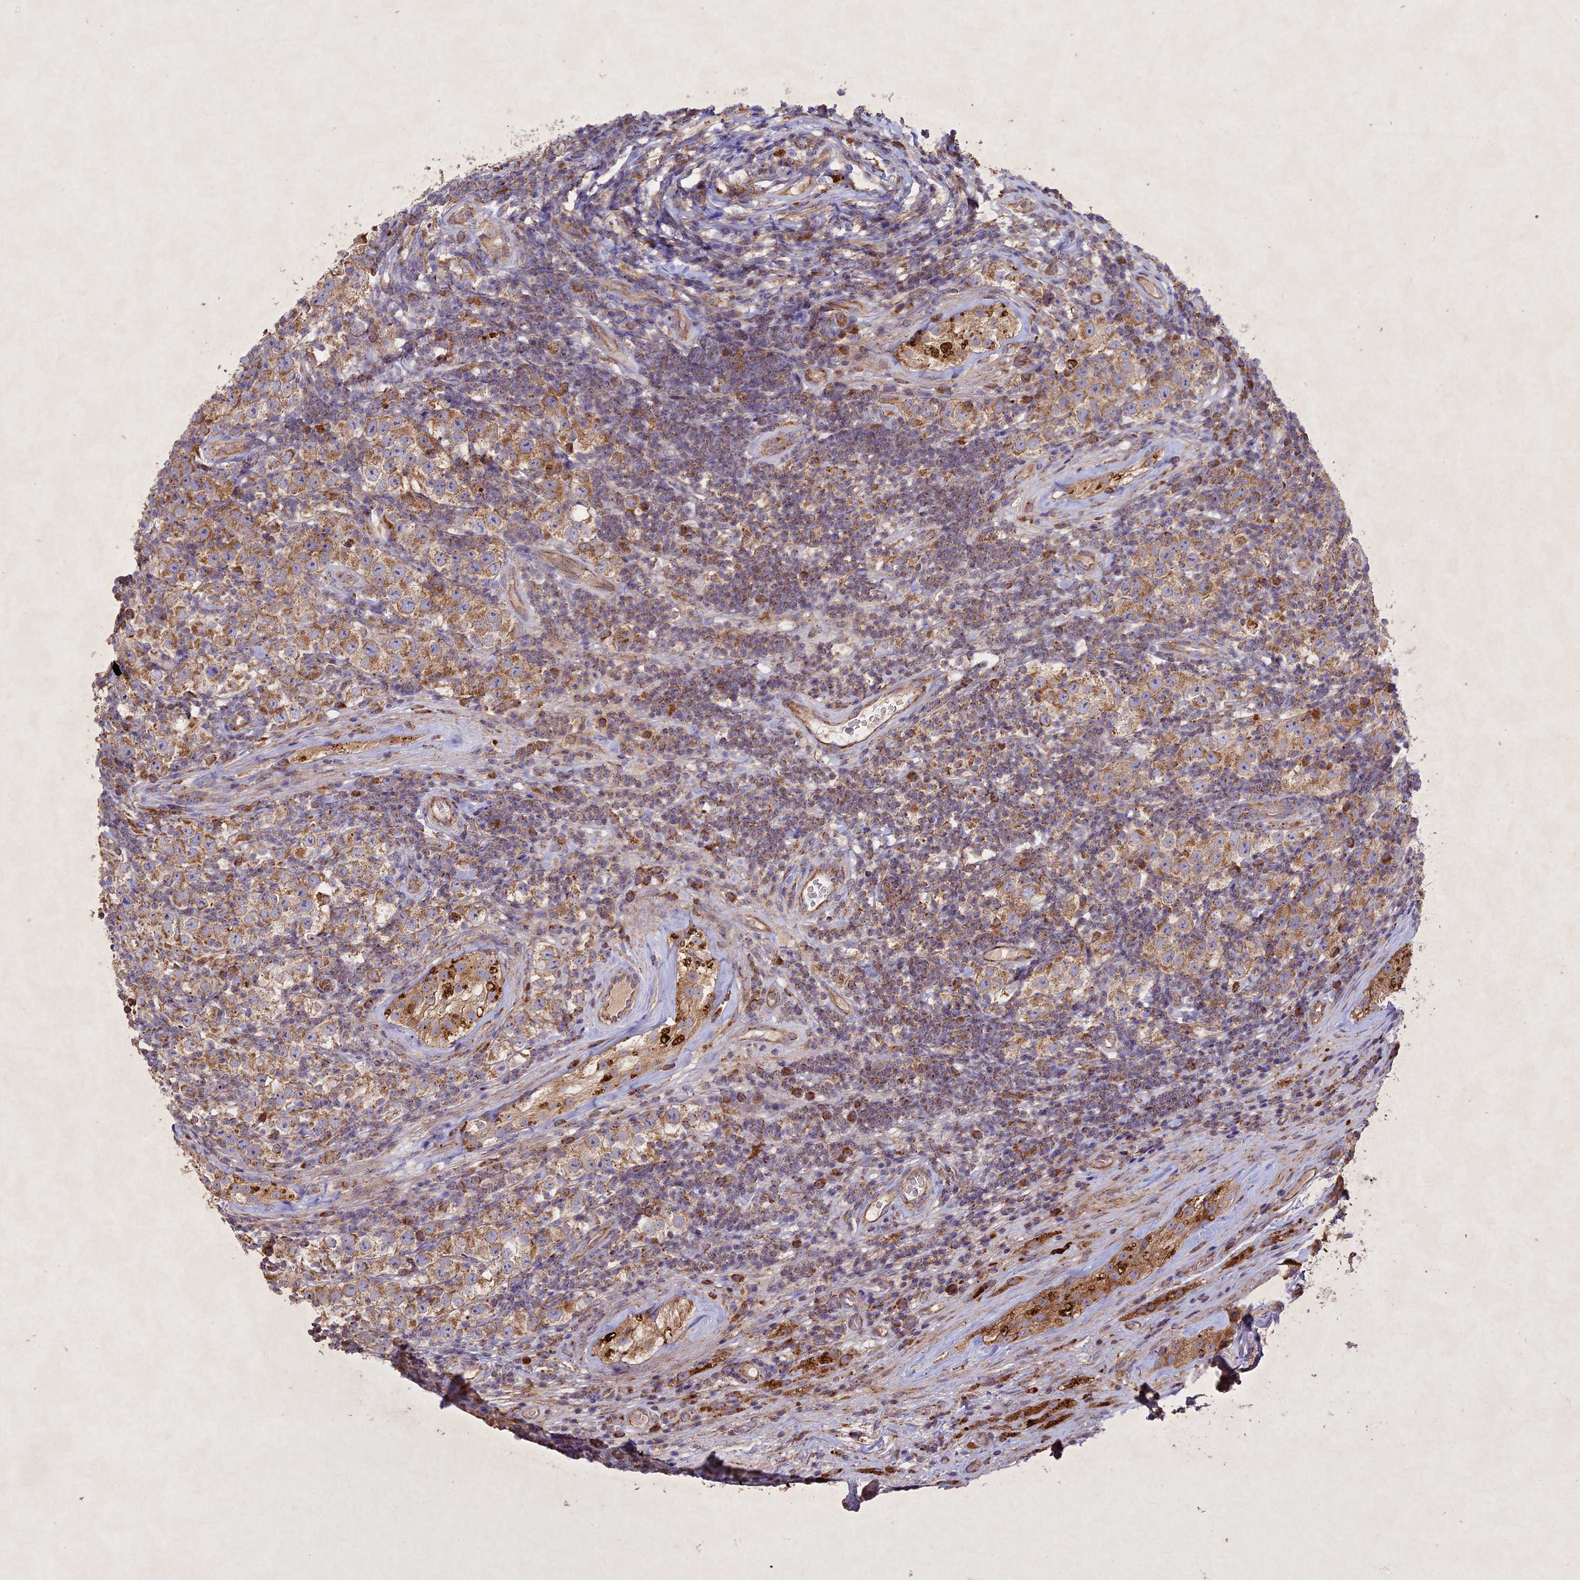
{"staining": {"intensity": "moderate", "quantity": ">75%", "location": "cytoplasmic/membranous"}, "tissue": "testis cancer", "cell_type": "Tumor cells", "image_type": "cancer", "snomed": [{"axis": "morphology", "description": "Normal tissue, NOS"}, {"axis": "morphology", "description": "Urothelial carcinoma, High grade"}, {"axis": "morphology", "description": "Seminoma, NOS"}, {"axis": "morphology", "description": "Carcinoma, Embryonal, NOS"}, {"axis": "topography", "description": "Urinary bladder"}, {"axis": "topography", "description": "Testis"}], "caption": "Immunohistochemistry of testis cancer (high-grade urothelial carcinoma) demonstrates medium levels of moderate cytoplasmic/membranous staining in about >75% of tumor cells.", "gene": "CIAO2B", "patient": {"sex": "male", "age": 41}}